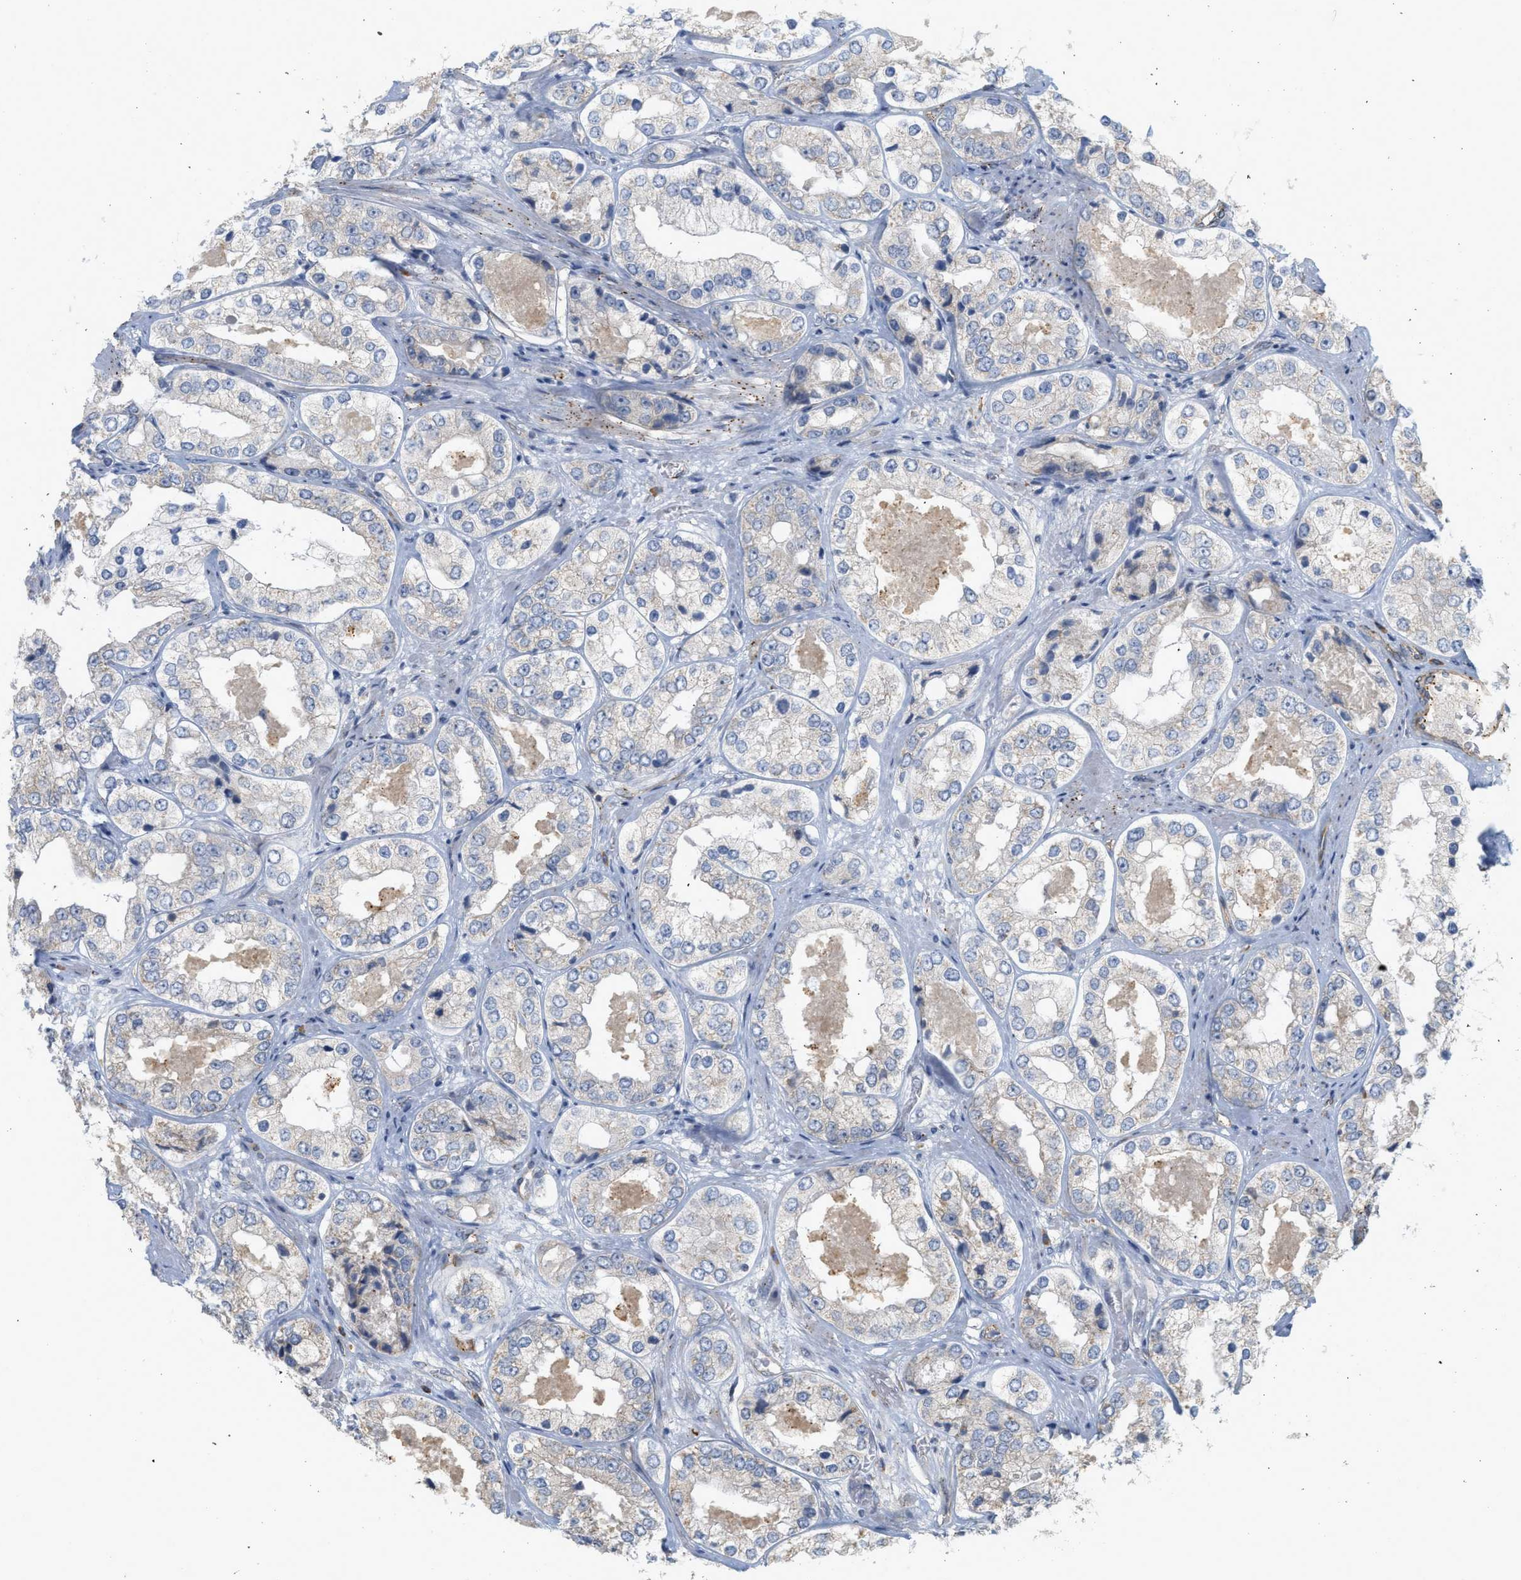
{"staining": {"intensity": "negative", "quantity": "none", "location": "none"}, "tissue": "prostate cancer", "cell_type": "Tumor cells", "image_type": "cancer", "snomed": [{"axis": "morphology", "description": "Adenocarcinoma, High grade"}, {"axis": "topography", "description": "Prostate"}], "caption": "Immunohistochemical staining of human adenocarcinoma (high-grade) (prostate) reveals no significant staining in tumor cells. The staining is performed using DAB brown chromogen with nuclei counter-stained in using hematoxylin.", "gene": "SVOP", "patient": {"sex": "male", "age": 61}}